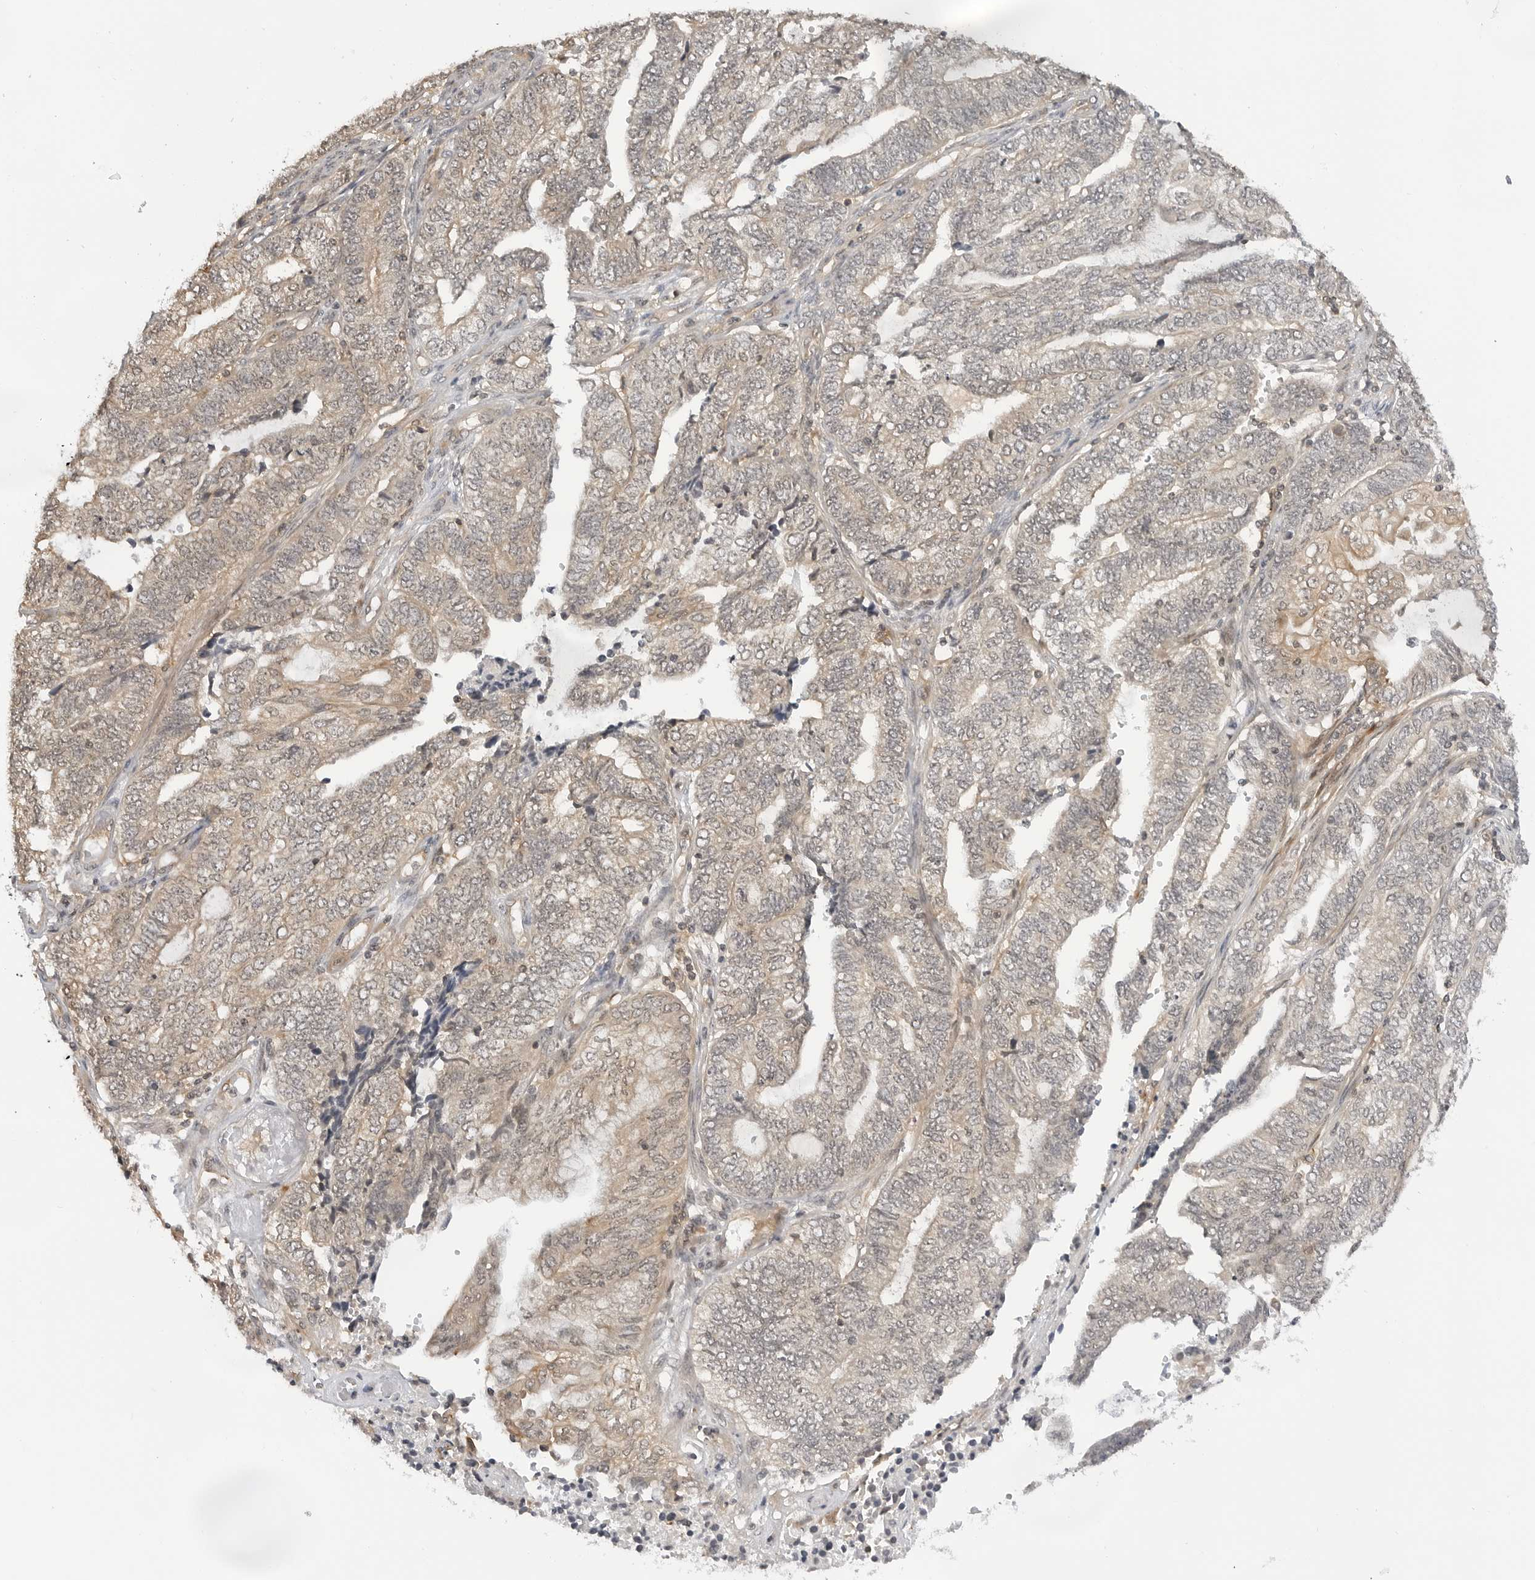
{"staining": {"intensity": "weak", "quantity": "25%-75%", "location": "cytoplasmic/membranous"}, "tissue": "endometrial cancer", "cell_type": "Tumor cells", "image_type": "cancer", "snomed": [{"axis": "morphology", "description": "Adenocarcinoma, NOS"}, {"axis": "topography", "description": "Uterus"}, {"axis": "topography", "description": "Endometrium"}], "caption": "Immunohistochemical staining of endometrial adenocarcinoma reveals low levels of weak cytoplasmic/membranous expression in about 25%-75% of tumor cells.", "gene": "MAP2K5", "patient": {"sex": "female", "age": 70}}